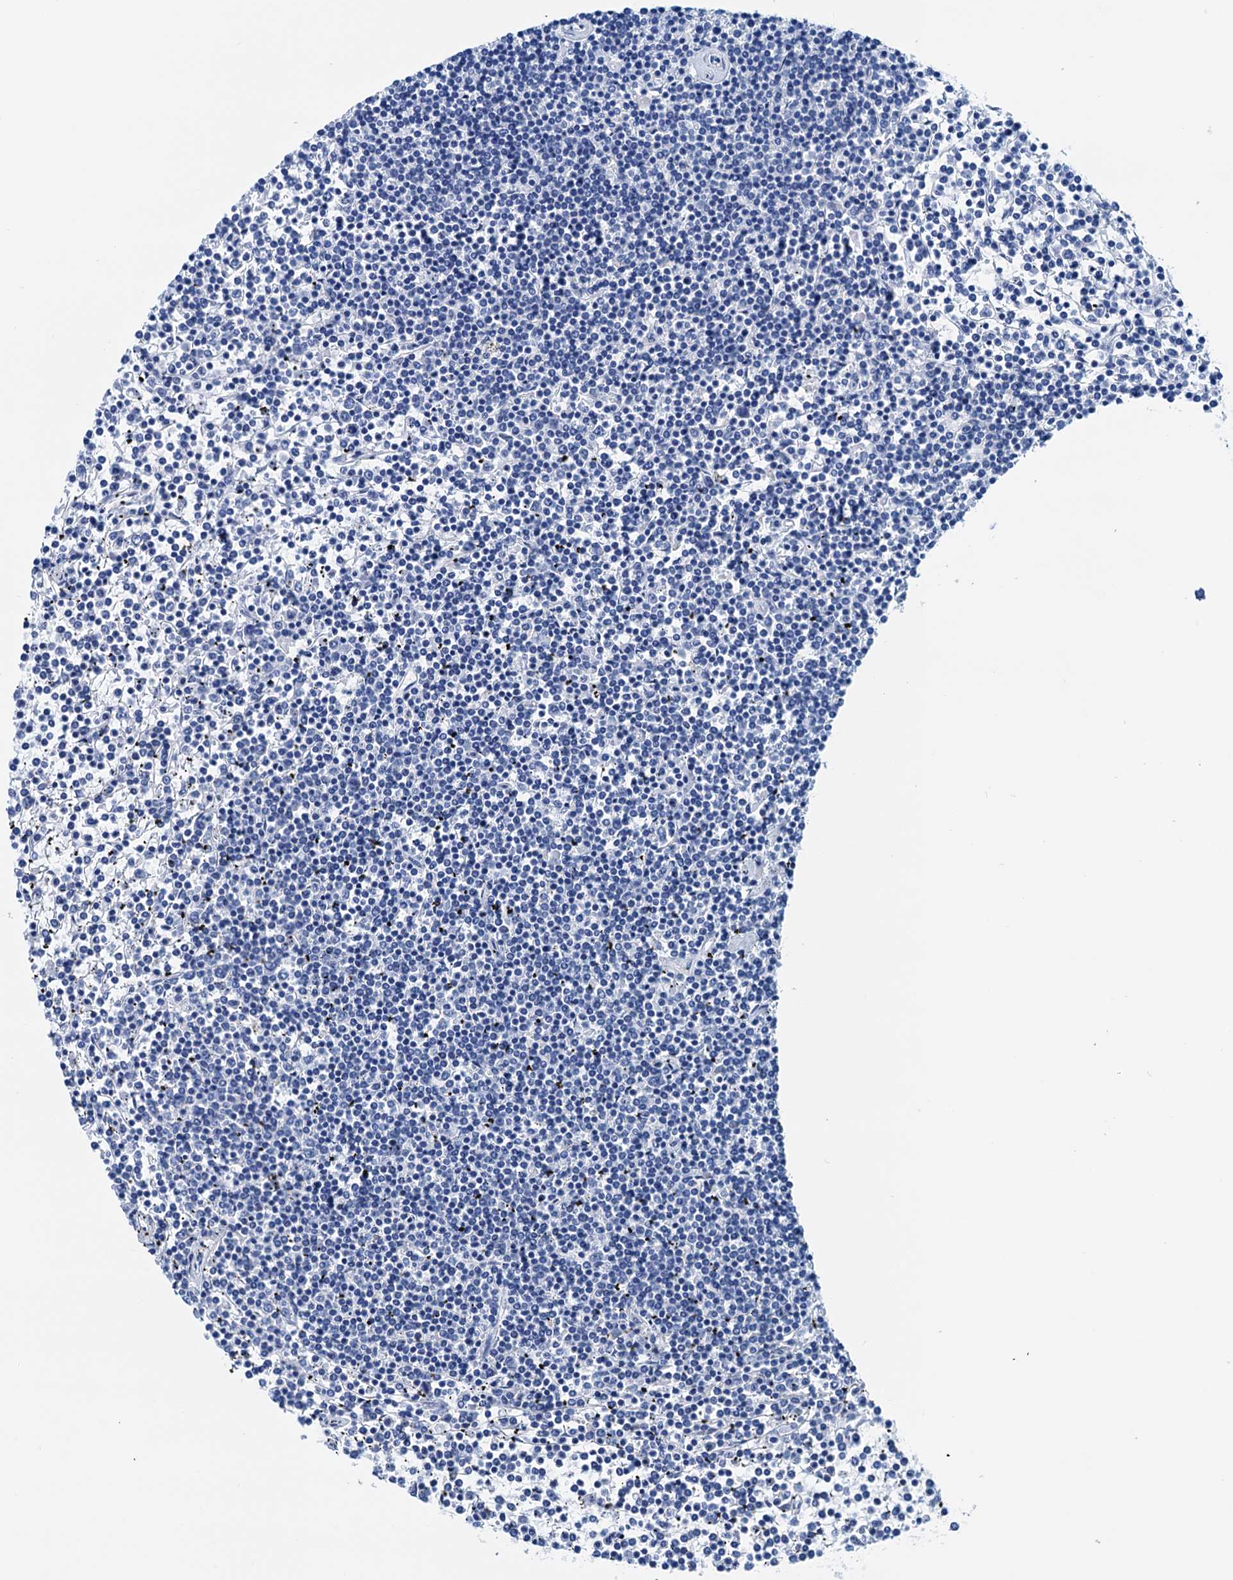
{"staining": {"intensity": "negative", "quantity": "none", "location": "none"}, "tissue": "lymphoma", "cell_type": "Tumor cells", "image_type": "cancer", "snomed": [{"axis": "morphology", "description": "Malignant lymphoma, non-Hodgkin's type, Low grade"}, {"axis": "topography", "description": "Spleen"}], "caption": "Immunohistochemical staining of lymphoma exhibits no significant expression in tumor cells.", "gene": "KNDC1", "patient": {"sex": "female", "age": 19}}